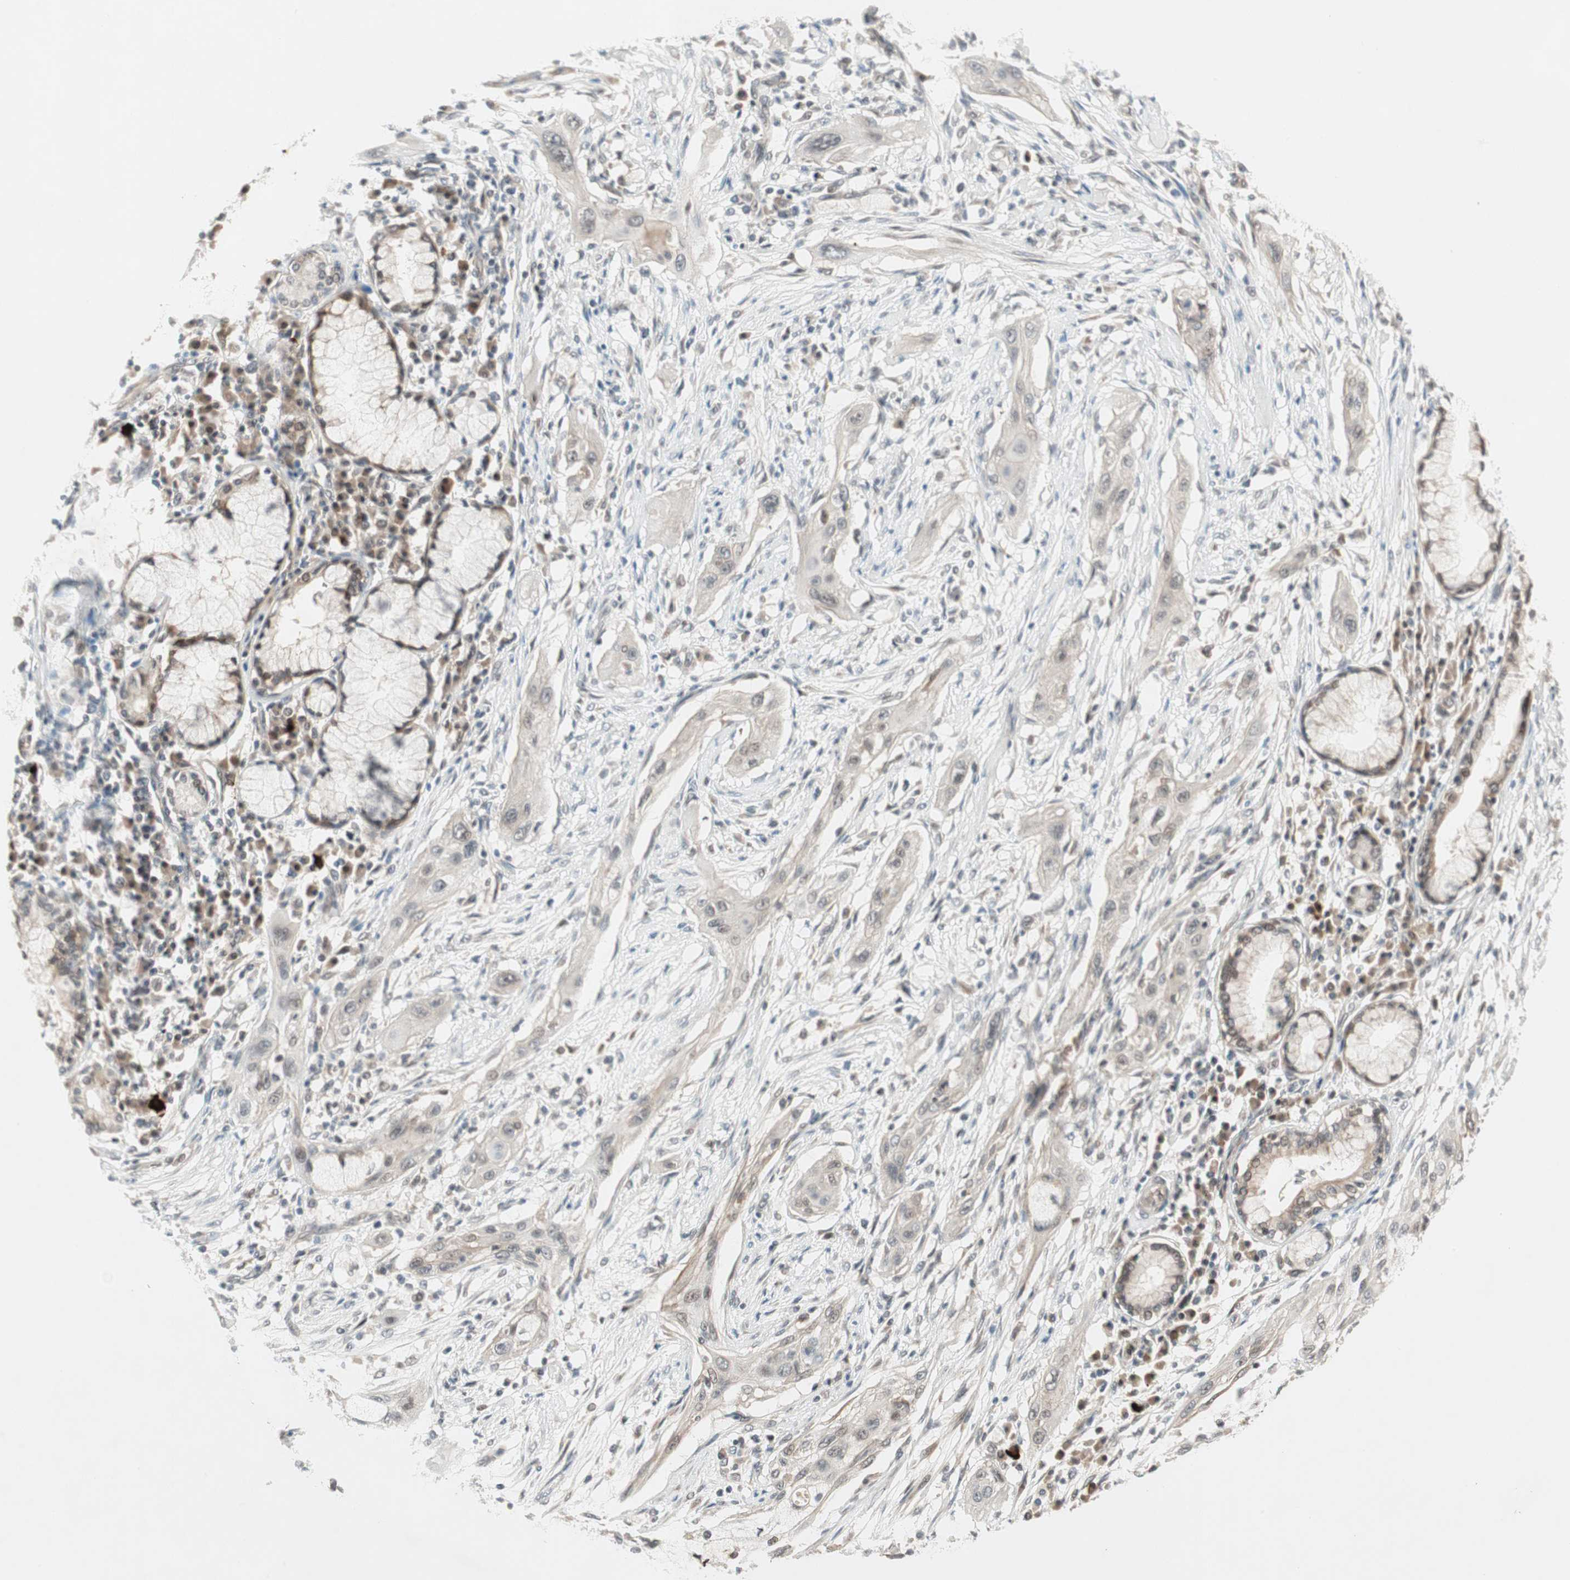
{"staining": {"intensity": "negative", "quantity": "none", "location": "none"}, "tissue": "lung cancer", "cell_type": "Tumor cells", "image_type": "cancer", "snomed": [{"axis": "morphology", "description": "Squamous cell carcinoma, NOS"}, {"axis": "topography", "description": "Lung"}], "caption": "This histopathology image is of squamous cell carcinoma (lung) stained with immunohistochemistry (IHC) to label a protein in brown with the nuclei are counter-stained blue. There is no expression in tumor cells. (Immunohistochemistry, brightfield microscopy, high magnification).", "gene": "PGBD1", "patient": {"sex": "female", "age": 47}}